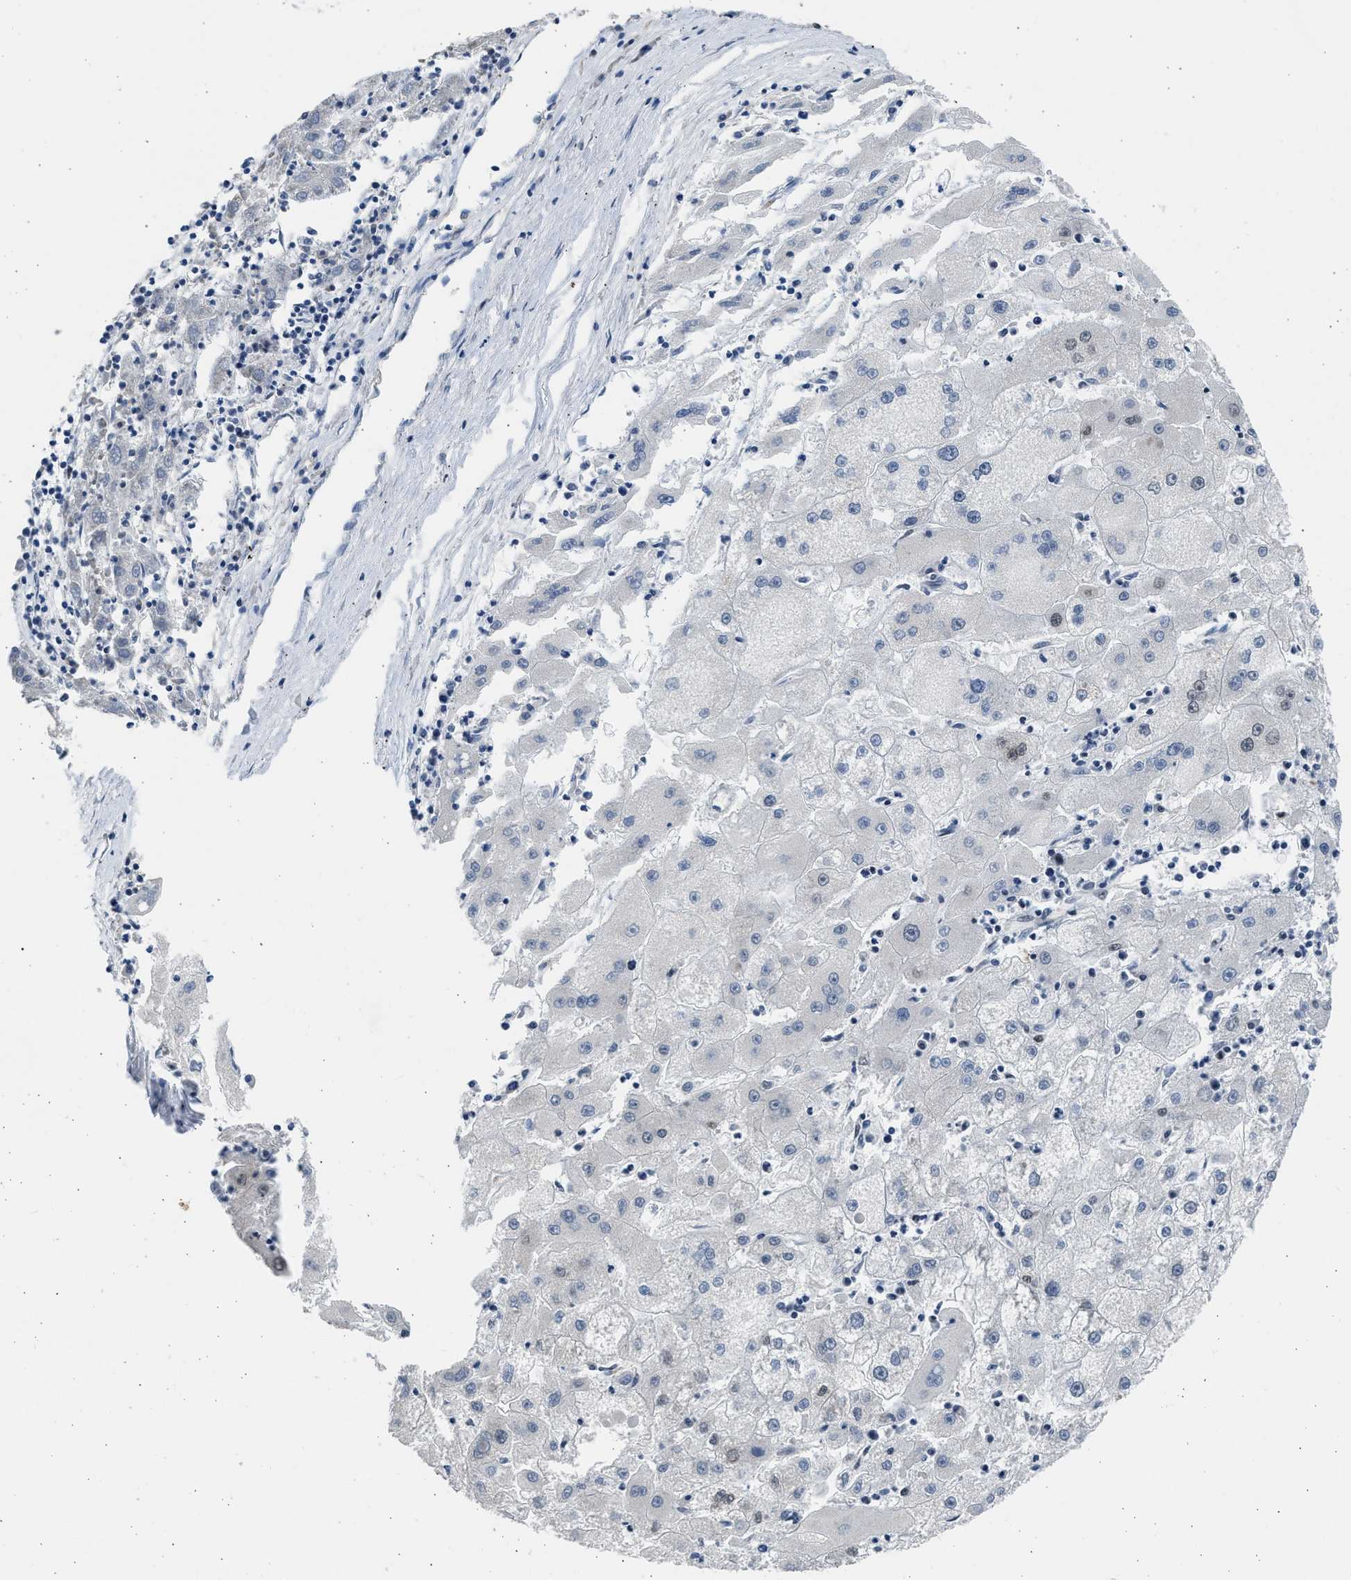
{"staining": {"intensity": "moderate", "quantity": "<25%", "location": "nuclear"}, "tissue": "liver cancer", "cell_type": "Tumor cells", "image_type": "cancer", "snomed": [{"axis": "morphology", "description": "Carcinoma, Hepatocellular, NOS"}, {"axis": "topography", "description": "Liver"}], "caption": "Liver hepatocellular carcinoma tissue exhibits moderate nuclear expression in about <25% of tumor cells, visualized by immunohistochemistry.", "gene": "HMGN3", "patient": {"sex": "male", "age": 72}}